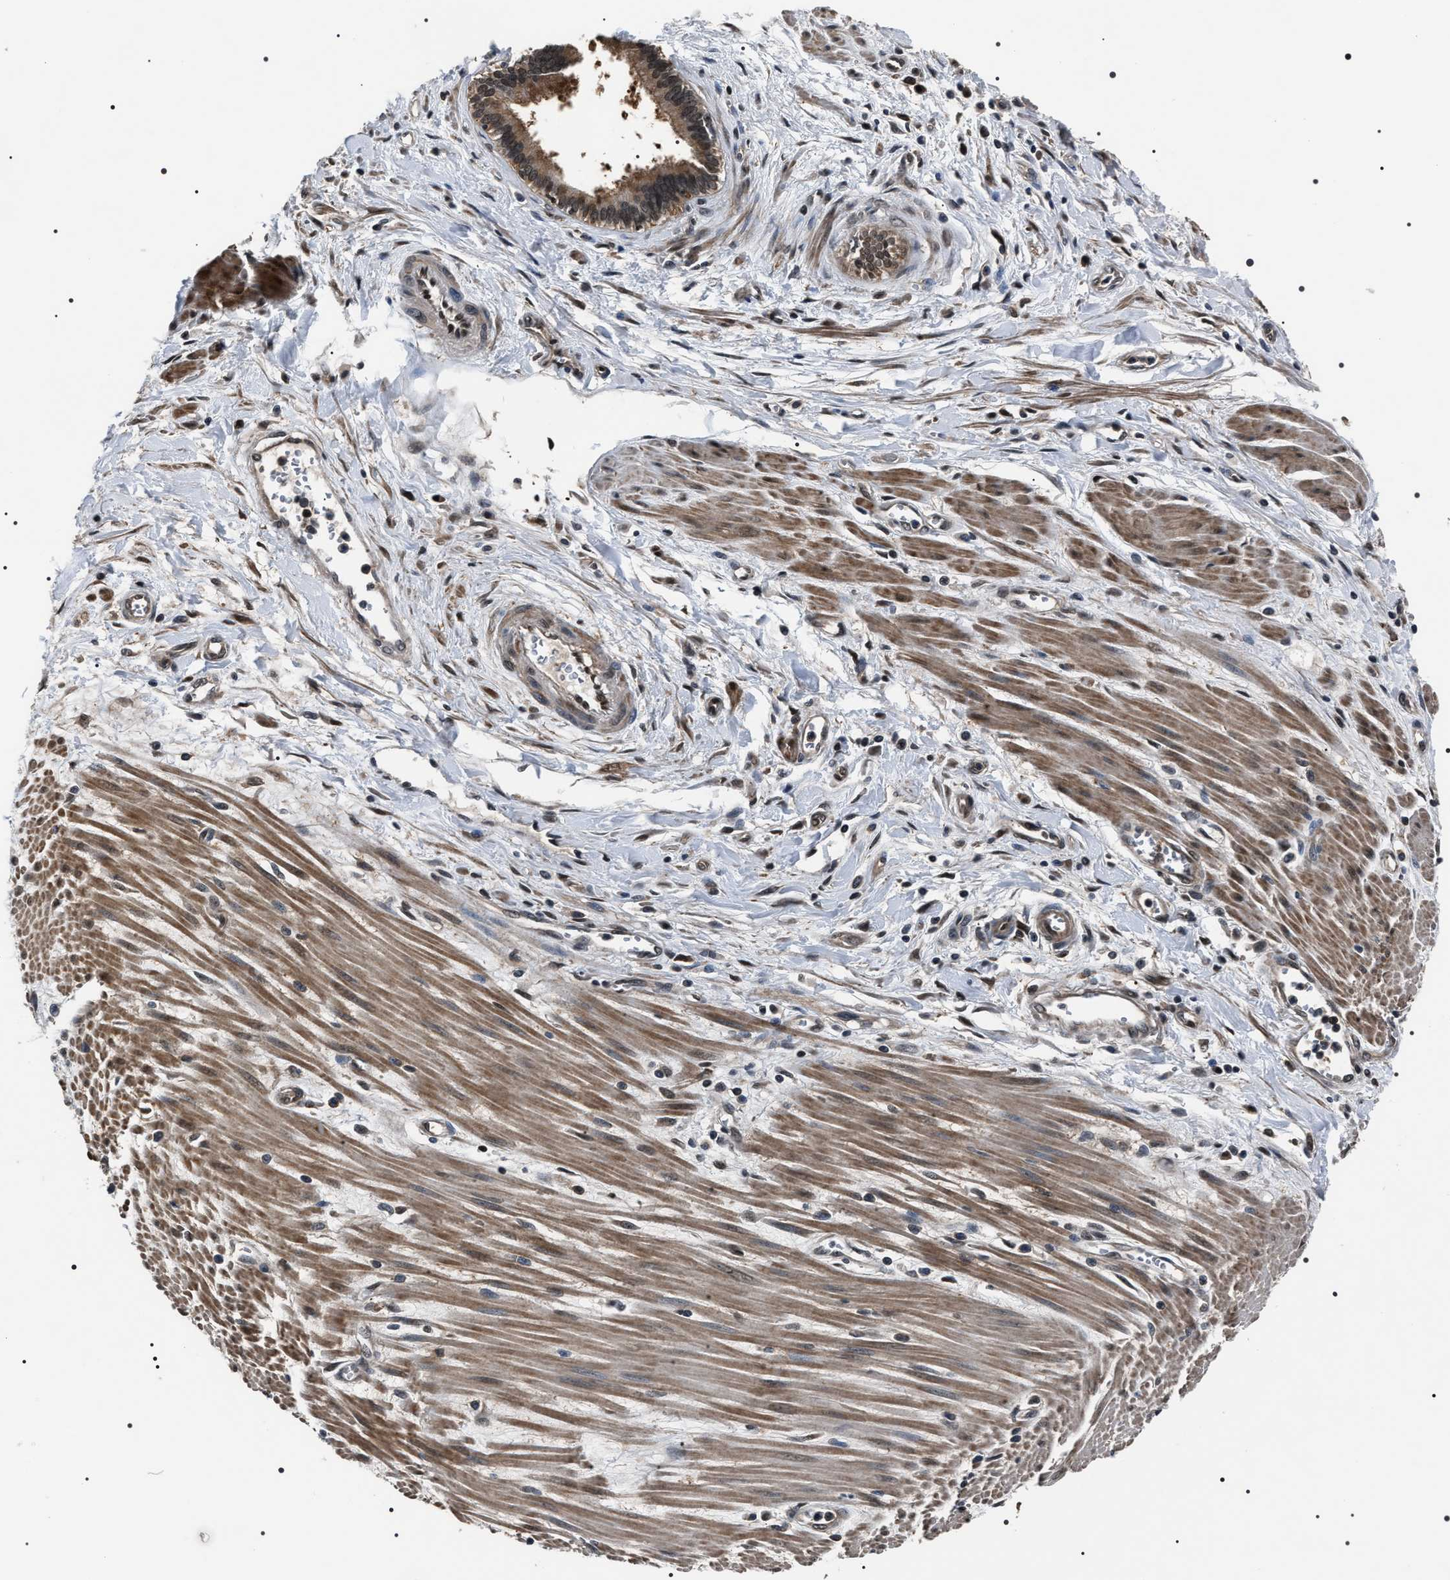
{"staining": {"intensity": "moderate", "quantity": ">75%", "location": "cytoplasmic/membranous,nuclear"}, "tissue": "pancreatic cancer", "cell_type": "Tumor cells", "image_type": "cancer", "snomed": [{"axis": "morphology", "description": "Normal tissue, NOS"}, {"axis": "topography", "description": "Lymph node"}], "caption": "About >75% of tumor cells in pancreatic cancer reveal moderate cytoplasmic/membranous and nuclear protein expression as visualized by brown immunohistochemical staining.", "gene": "SIPA1", "patient": {"sex": "male", "age": 50}}